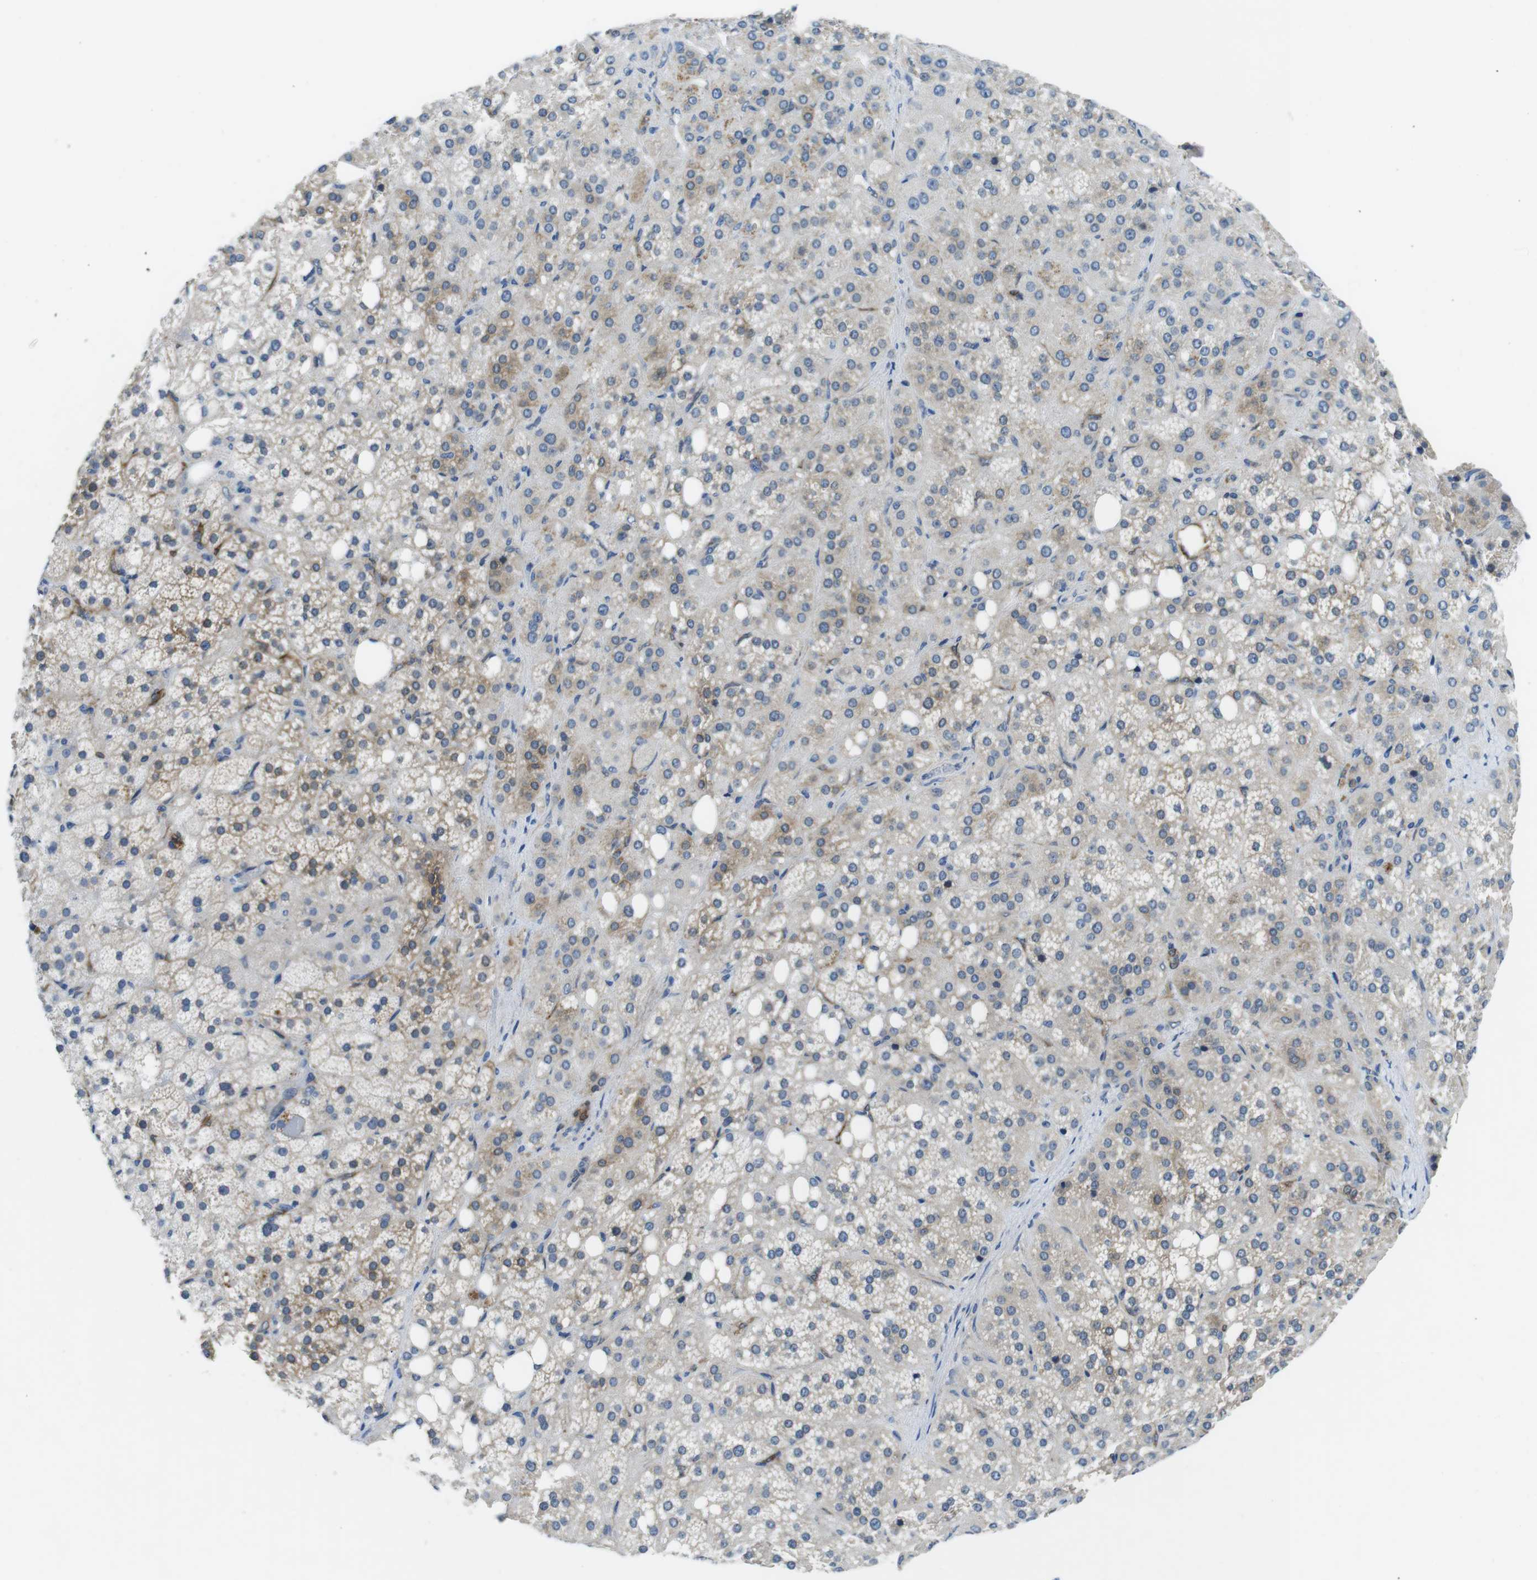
{"staining": {"intensity": "weak", "quantity": "25%-75%", "location": "cytoplasmic/membranous"}, "tissue": "adrenal gland", "cell_type": "Glandular cells", "image_type": "normal", "snomed": [{"axis": "morphology", "description": "Normal tissue, NOS"}, {"axis": "topography", "description": "Adrenal gland"}], "caption": "A brown stain highlights weak cytoplasmic/membranous positivity of a protein in glandular cells of unremarkable human adrenal gland.", "gene": "PHLDA1", "patient": {"sex": "female", "age": 59}}